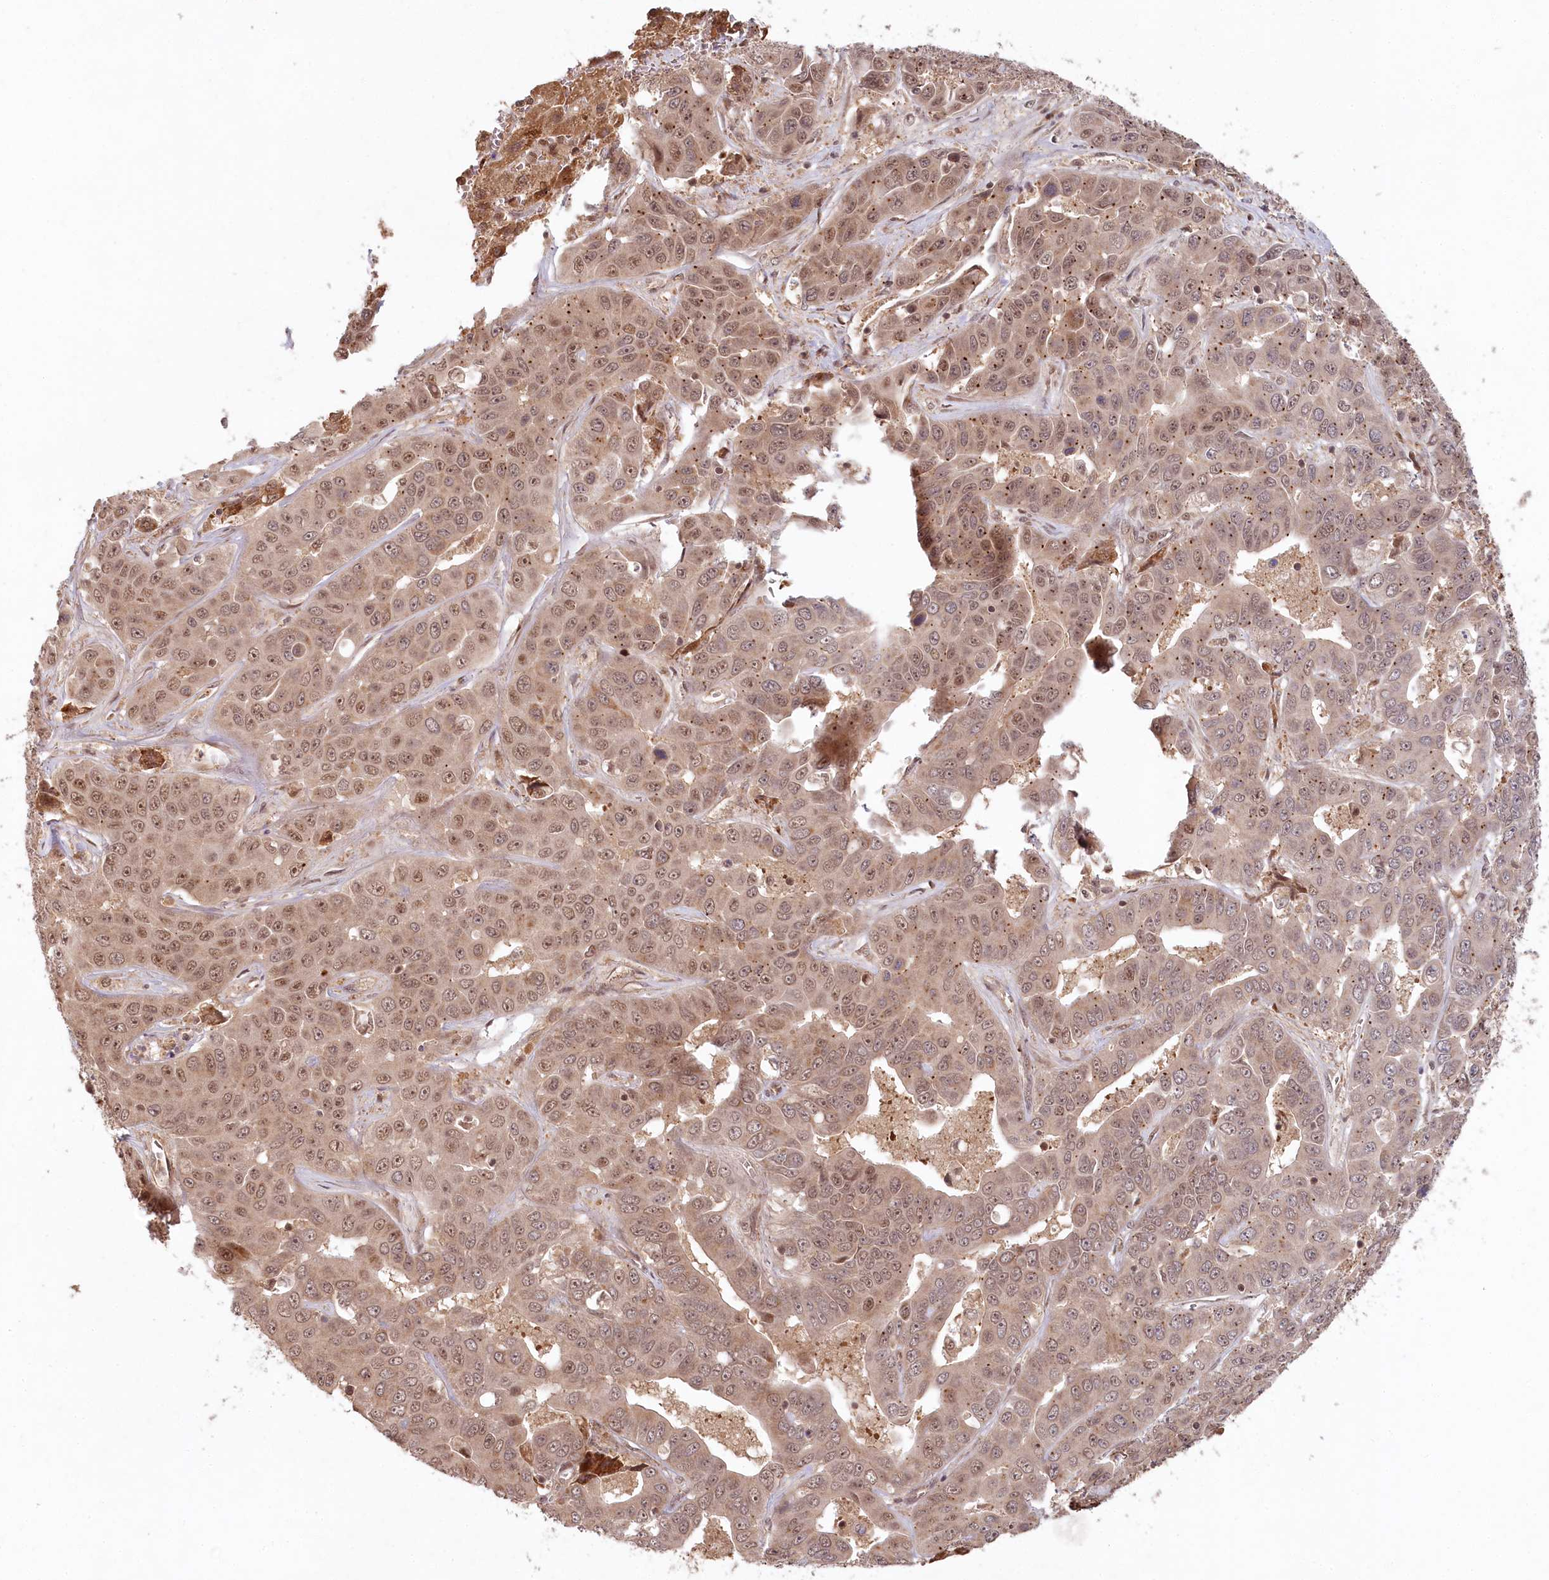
{"staining": {"intensity": "moderate", "quantity": ">75%", "location": "nuclear"}, "tissue": "liver cancer", "cell_type": "Tumor cells", "image_type": "cancer", "snomed": [{"axis": "morphology", "description": "Cholangiocarcinoma"}, {"axis": "topography", "description": "Liver"}], "caption": "DAB (3,3'-diaminobenzidine) immunohistochemical staining of human liver cancer displays moderate nuclear protein positivity in about >75% of tumor cells.", "gene": "WAPL", "patient": {"sex": "female", "age": 52}}